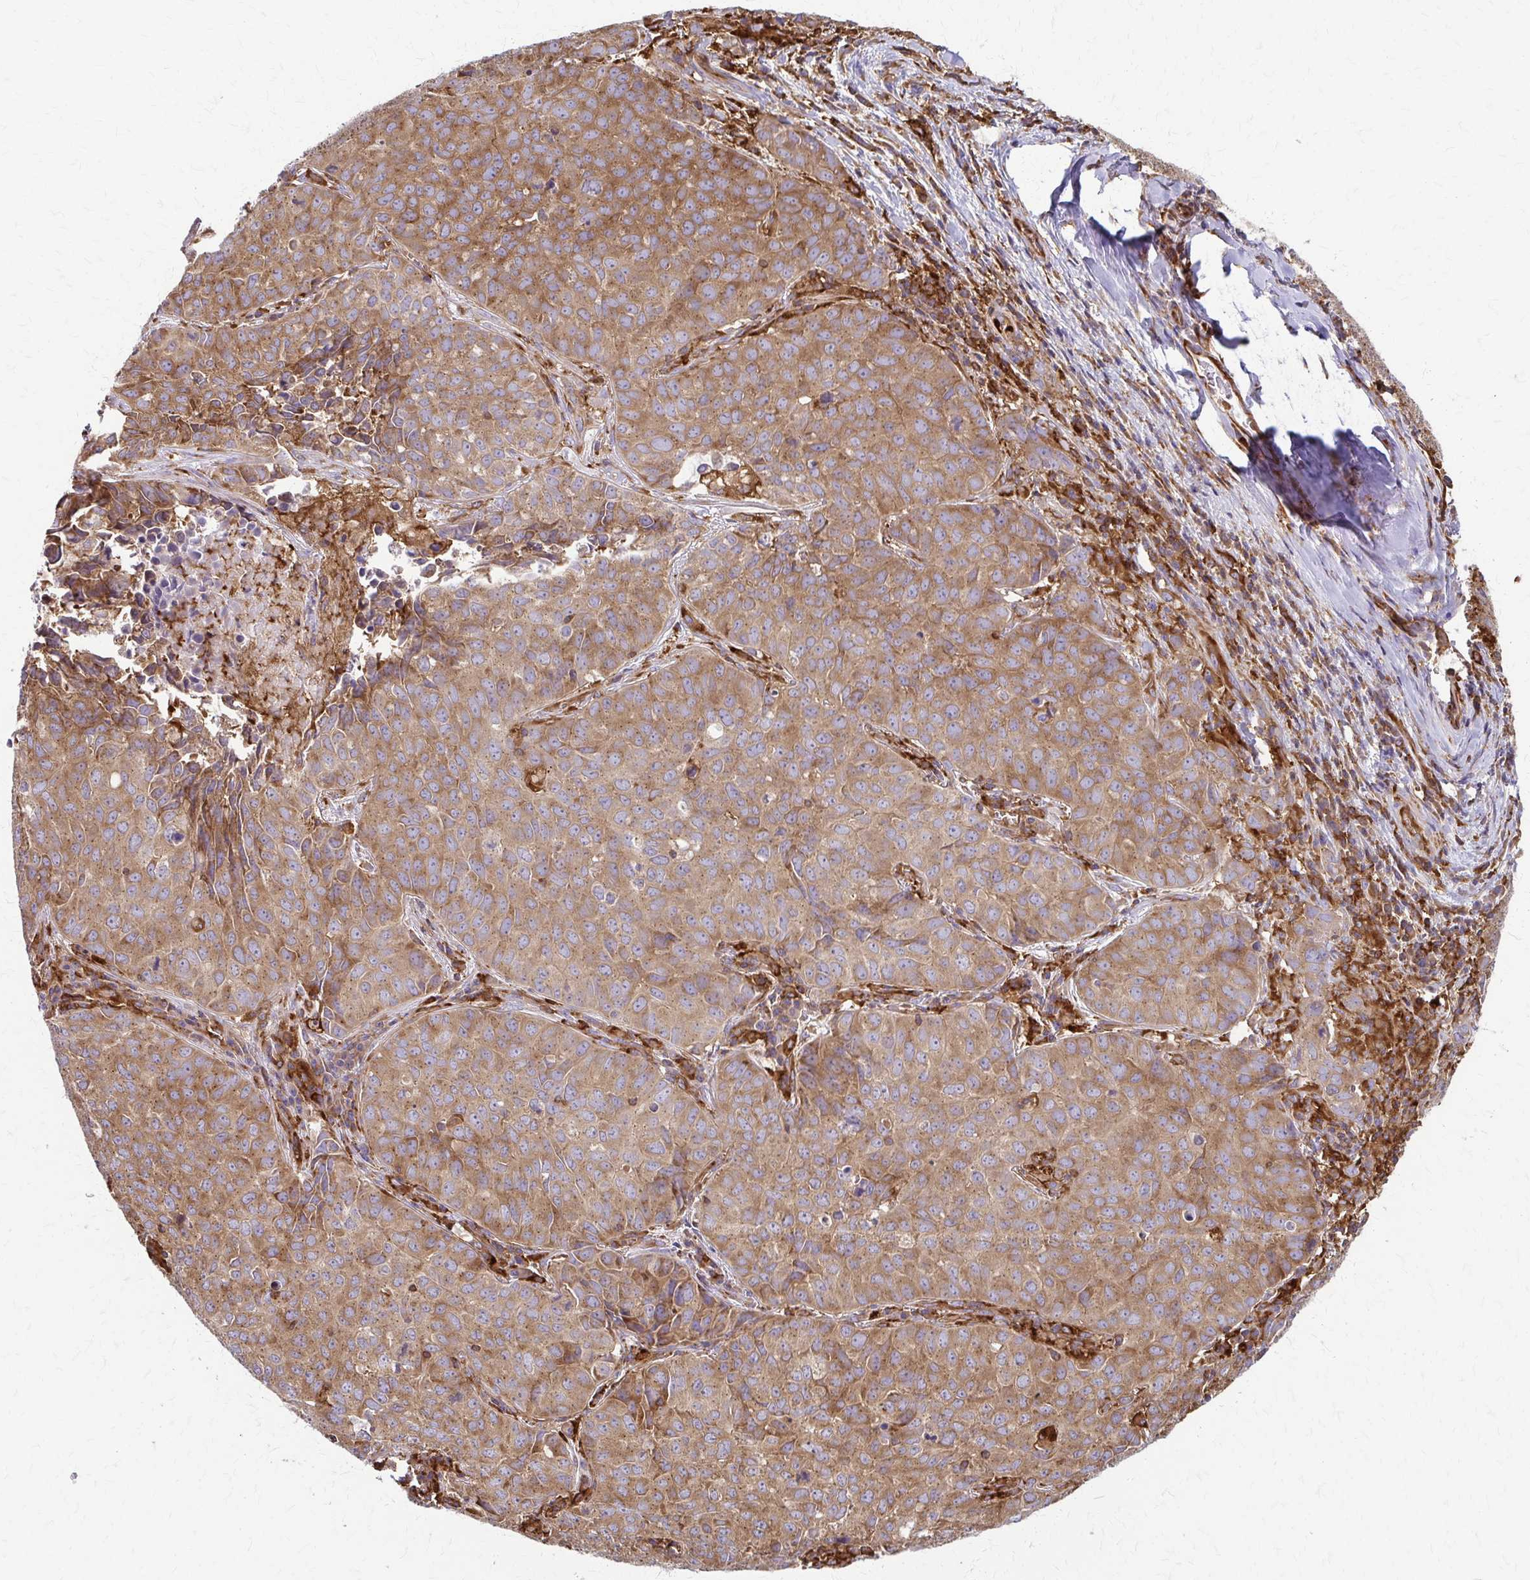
{"staining": {"intensity": "moderate", "quantity": ">75%", "location": "cytoplasmic/membranous"}, "tissue": "lung cancer", "cell_type": "Tumor cells", "image_type": "cancer", "snomed": [{"axis": "morphology", "description": "Adenocarcinoma, NOS"}, {"axis": "topography", "description": "Lung"}], "caption": "Moderate cytoplasmic/membranous protein staining is seen in about >75% of tumor cells in lung cancer (adenocarcinoma).", "gene": "WASF2", "patient": {"sex": "female", "age": 50}}